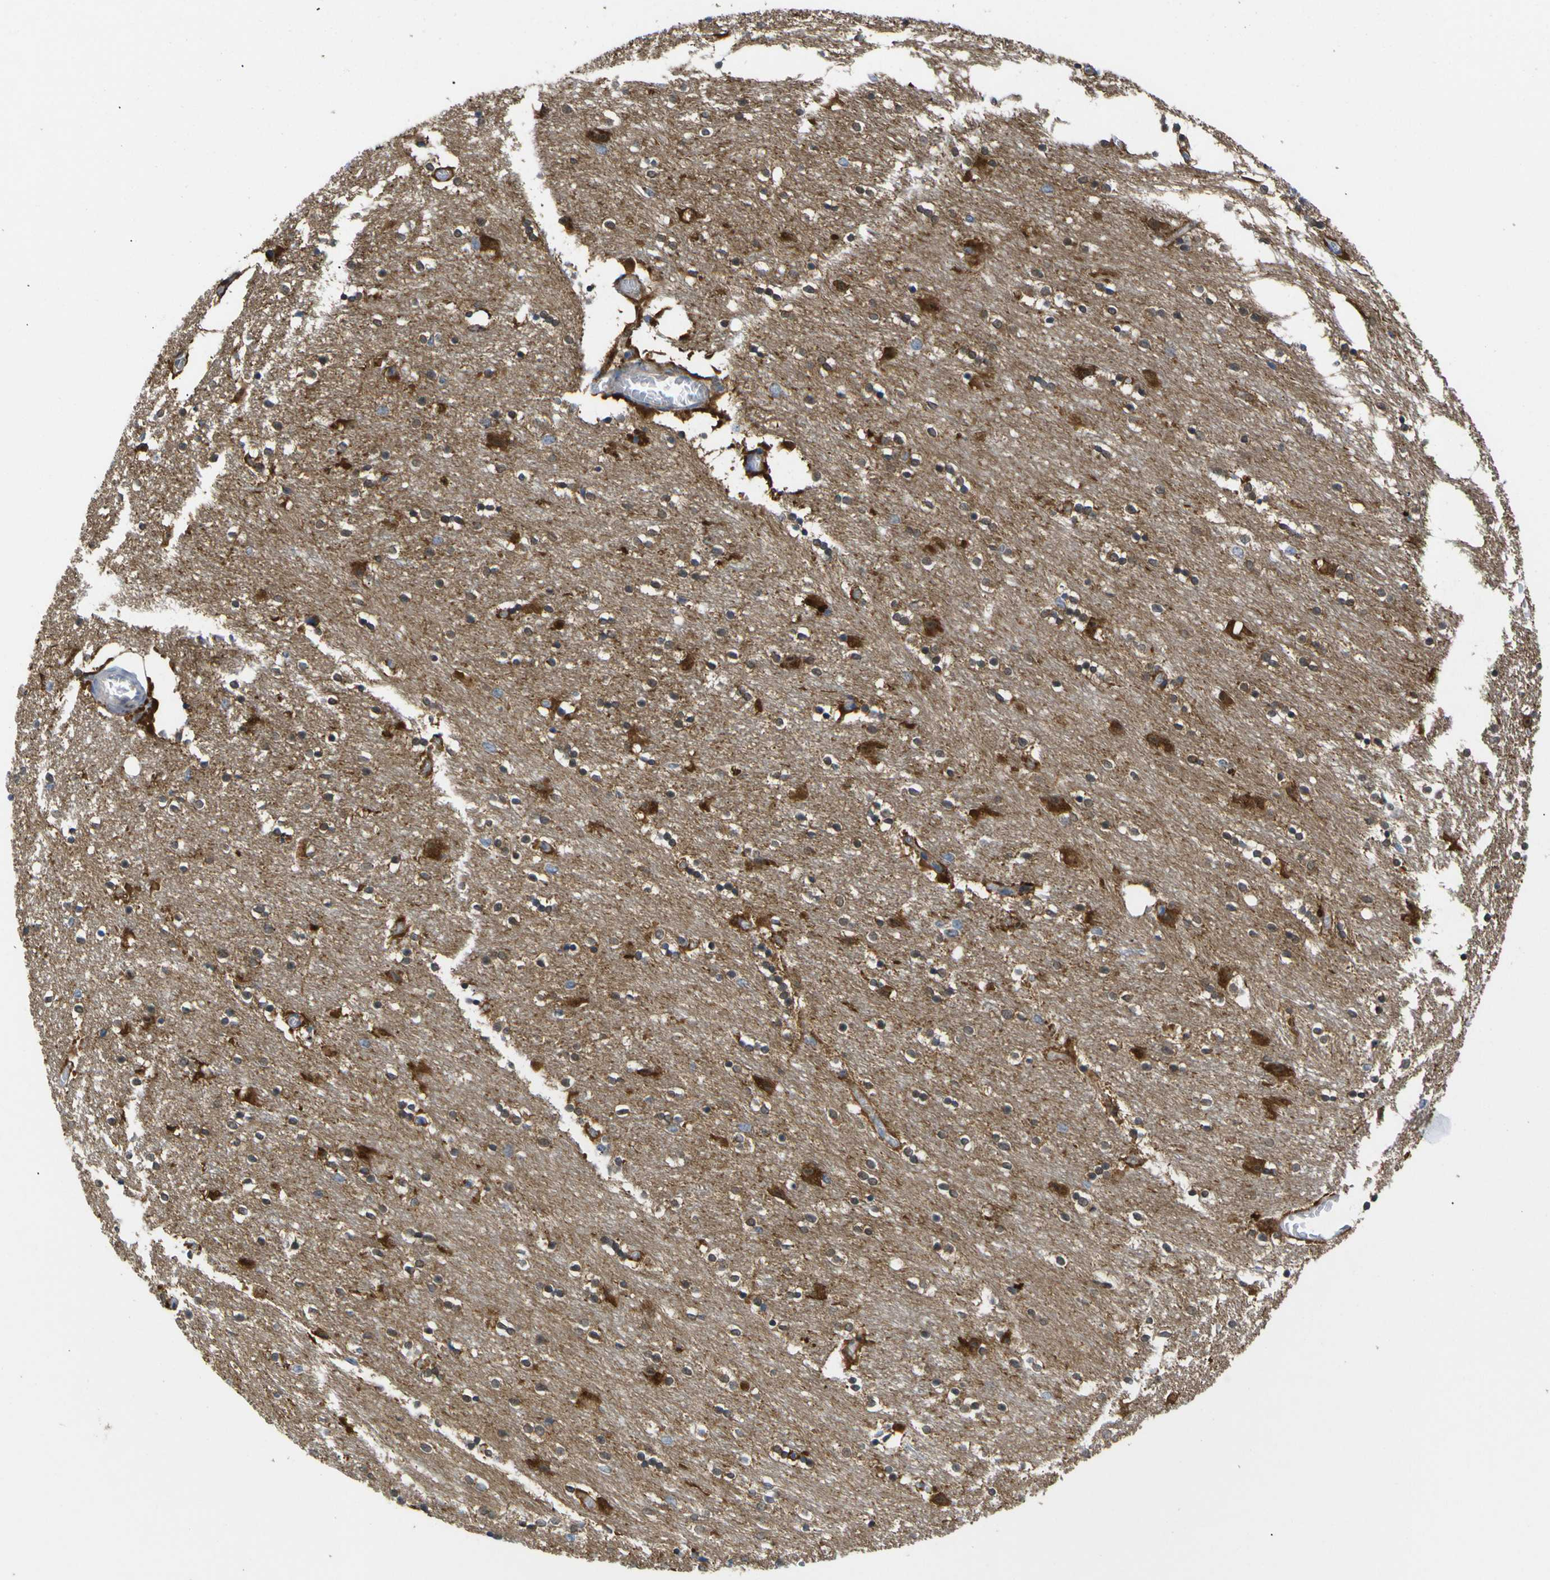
{"staining": {"intensity": "moderate", "quantity": "25%-75%", "location": "cytoplasmic/membranous"}, "tissue": "caudate", "cell_type": "Glial cells", "image_type": "normal", "snomed": [{"axis": "morphology", "description": "Normal tissue, NOS"}, {"axis": "topography", "description": "Lateral ventricle wall"}], "caption": "This micrograph shows immunohistochemistry (IHC) staining of unremarkable caudate, with medium moderate cytoplasmic/membranous expression in approximately 25%-75% of glial cells.", "gene": "PEBP1", "patient": {"sex": "female", "age": 54}}